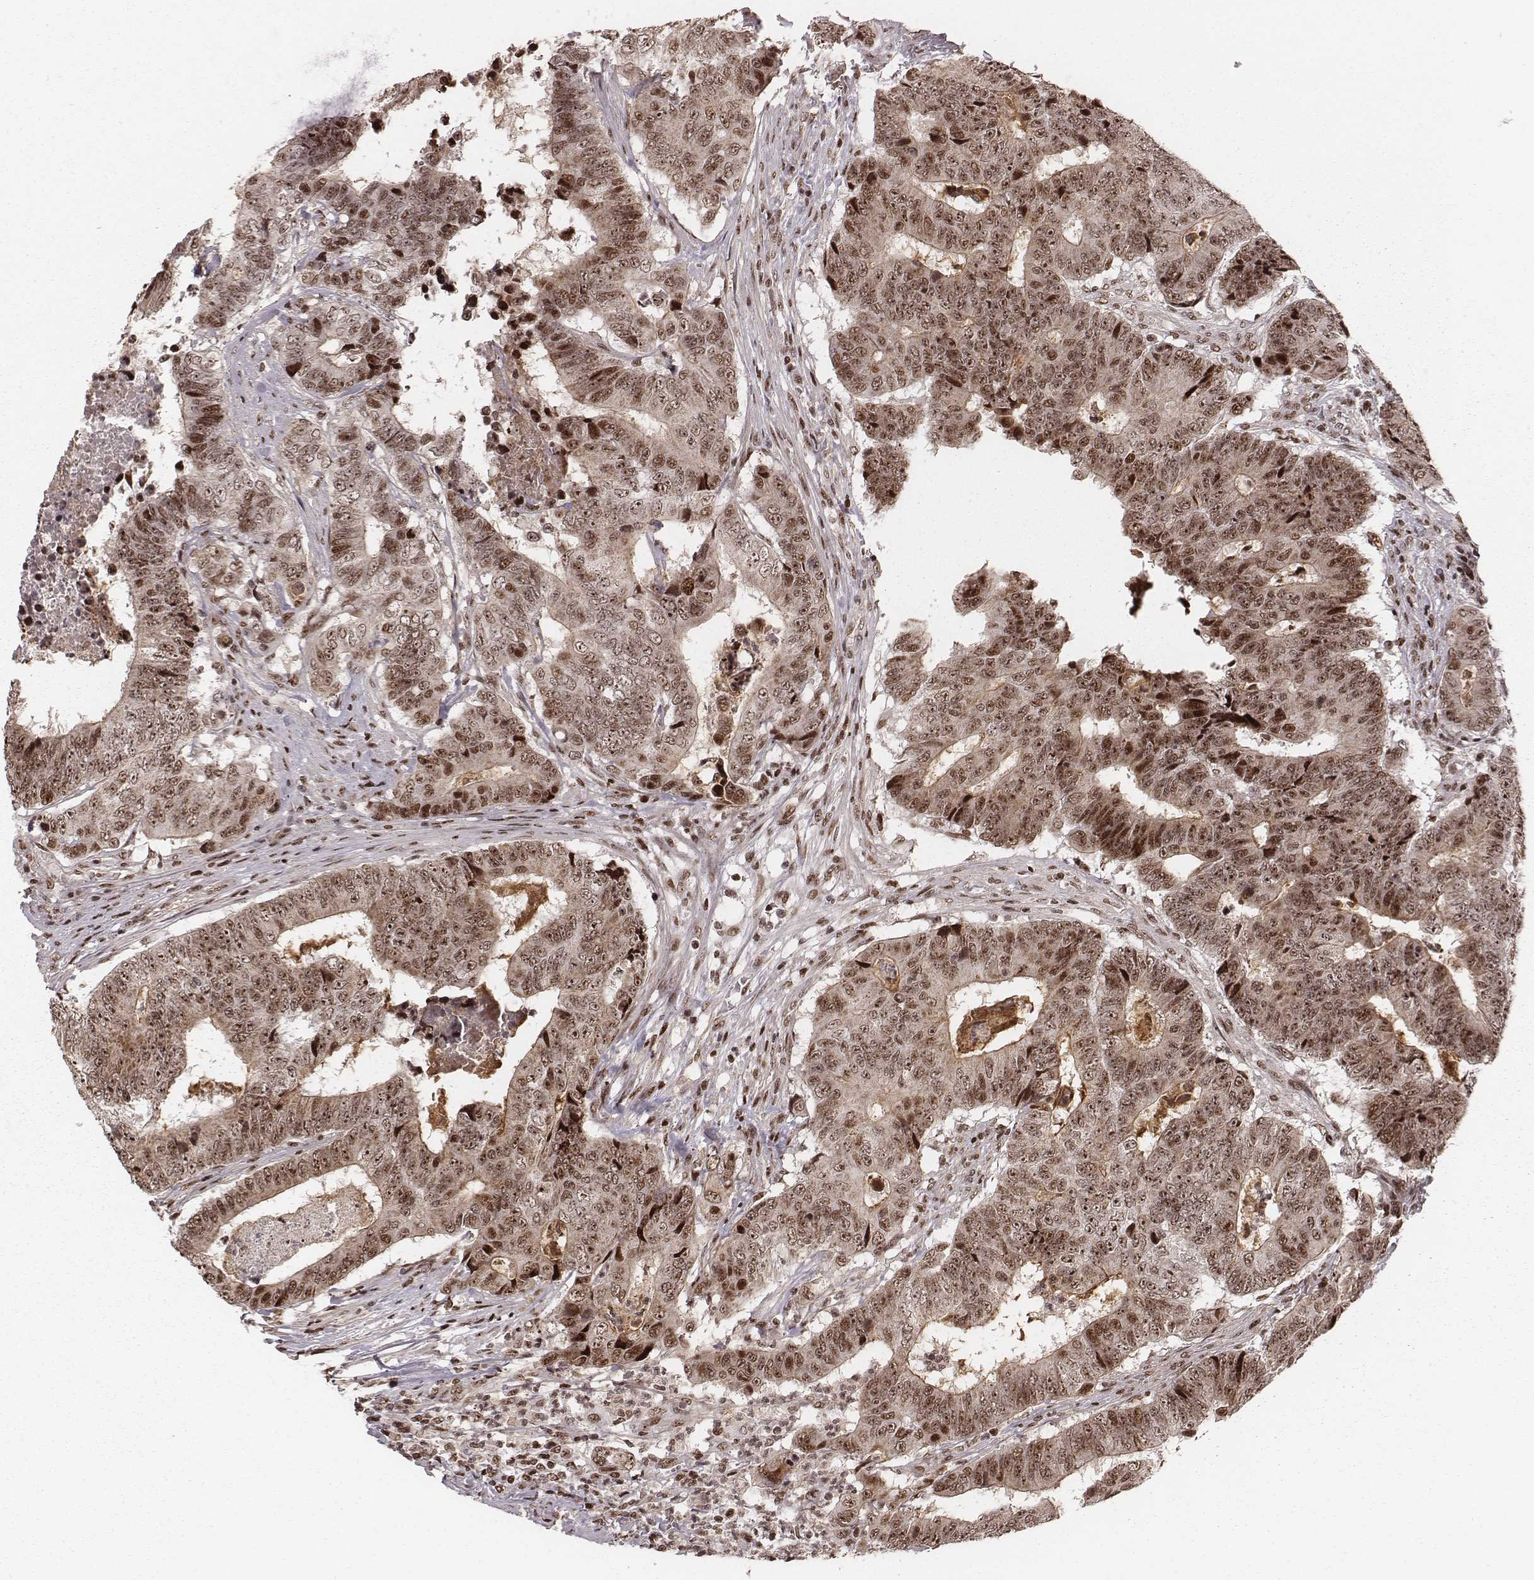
{"staining": {"intensity": "moderate", "quantity": ">75%", "location": "cytoplasmic/membranous,nuclear"}, "tissue": "colorectal cancer", "cell_type": "Tumor cells", "image_type": "cancer", "snomed": [{"axis": "morphology", "description": "Adenocarcinoma, NOS"}, {"axis": "topography", "description": "Colon"}], "caption": "Colorectal adenocarcinoma stained with a protein marker exhibits moderate staining in tumor cells.", "gene": "VRK3", "patient": {"sex": "female", "age": 48}}